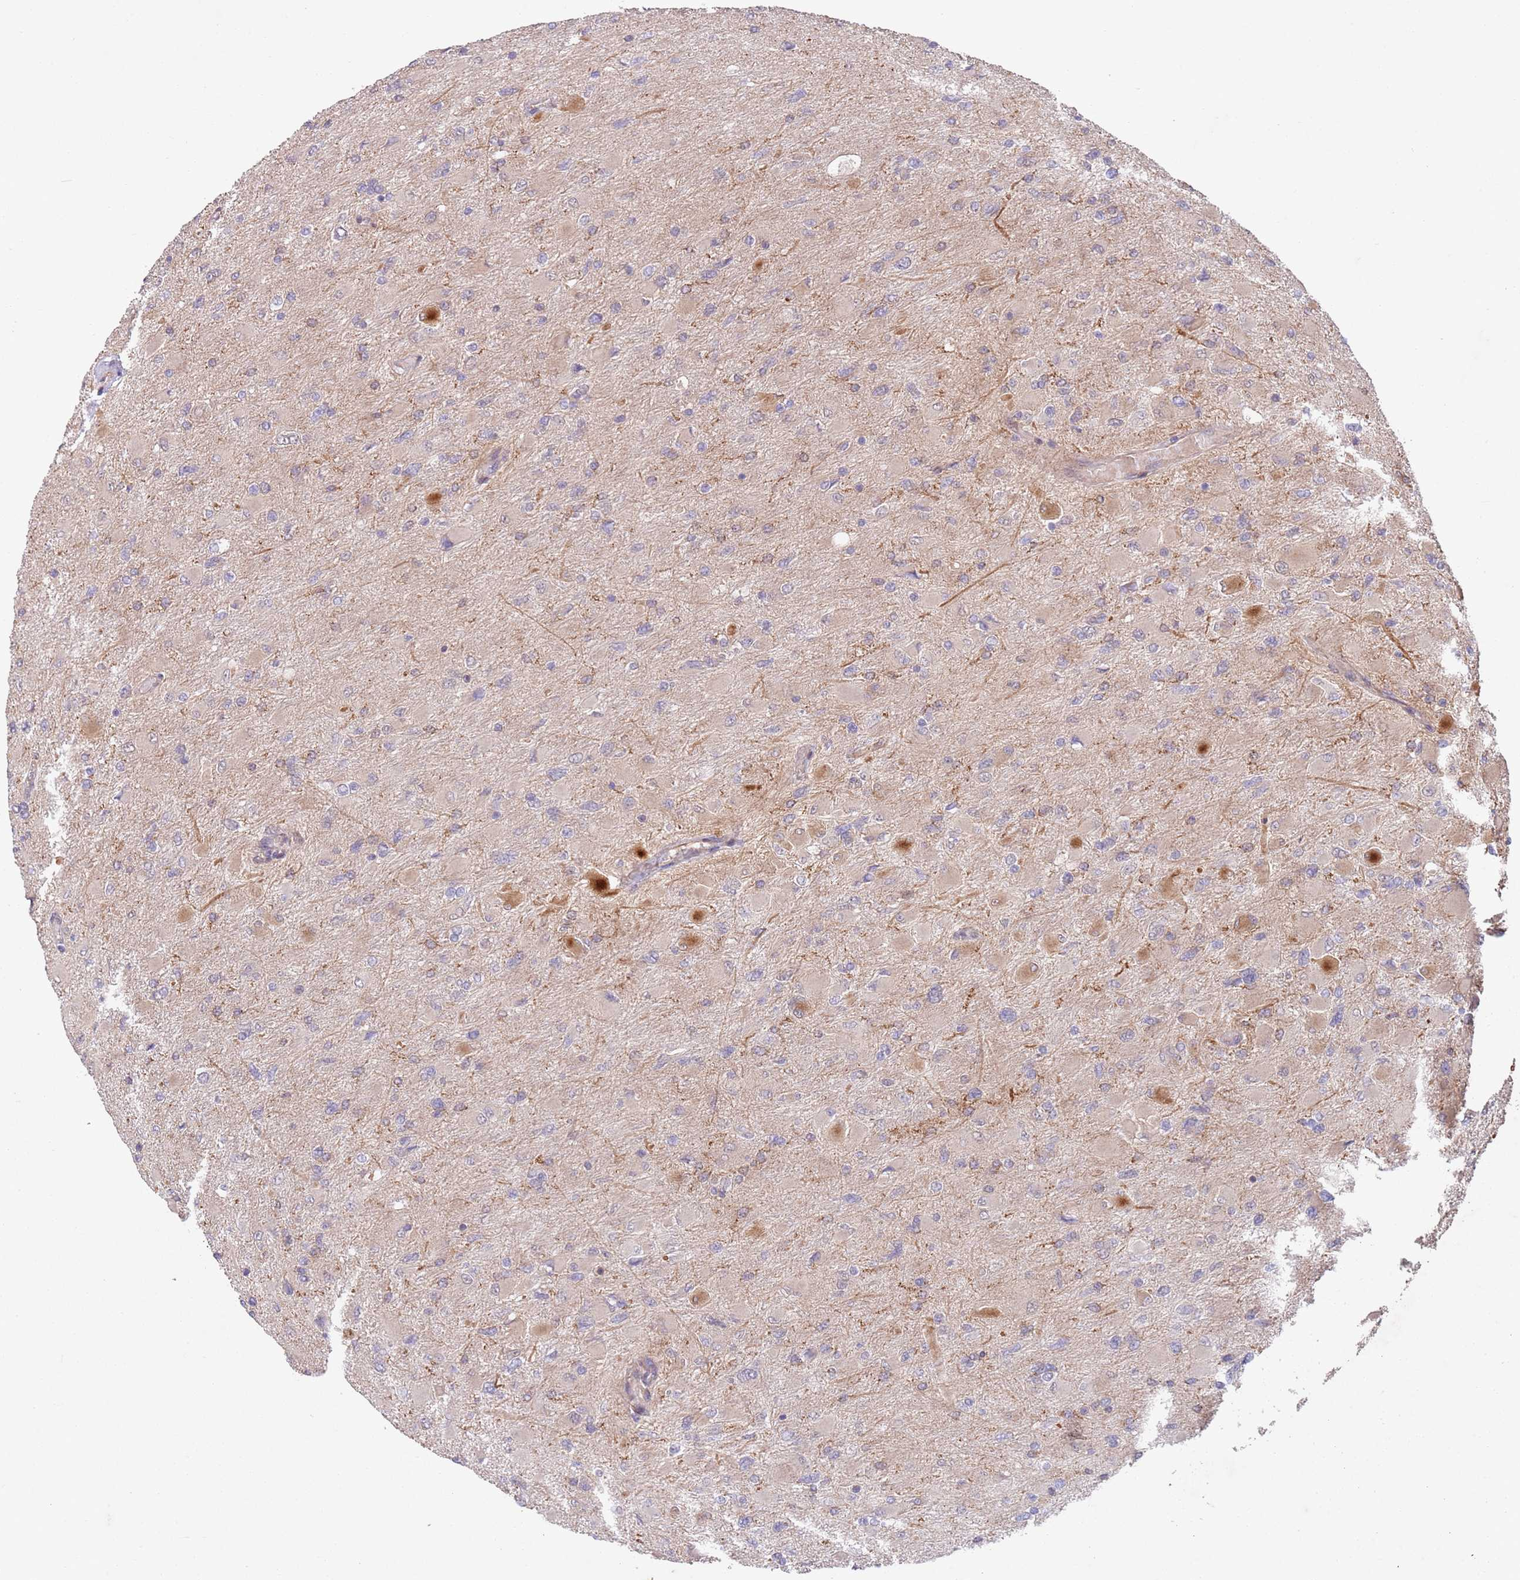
{"staining": {"intensity": "negative", "quantity": "none", "location": "none"}, "tissue": "glioma", "cell_type": "Tumor cells", "image_type": "cancer", "snomed": [{"axis": "morphology", "description": "Glioma, malignant, High grade"}, {"axis": "topography", "description": "Cerebral cortex"}], "caption": "High magnification brightfield microscopy of high-grade glioma (malignant) stained with DAB (3,3'-diaminobenzidine) (brown) and counterstained with hematoxylin (blue): tumor cells show no significant expression. (DAB (3,3'-diaminobenzidine) IHC with hematoxylin counter stain).", "gene": "CHD9", "patient": {"sex": "female", "age": 36}}